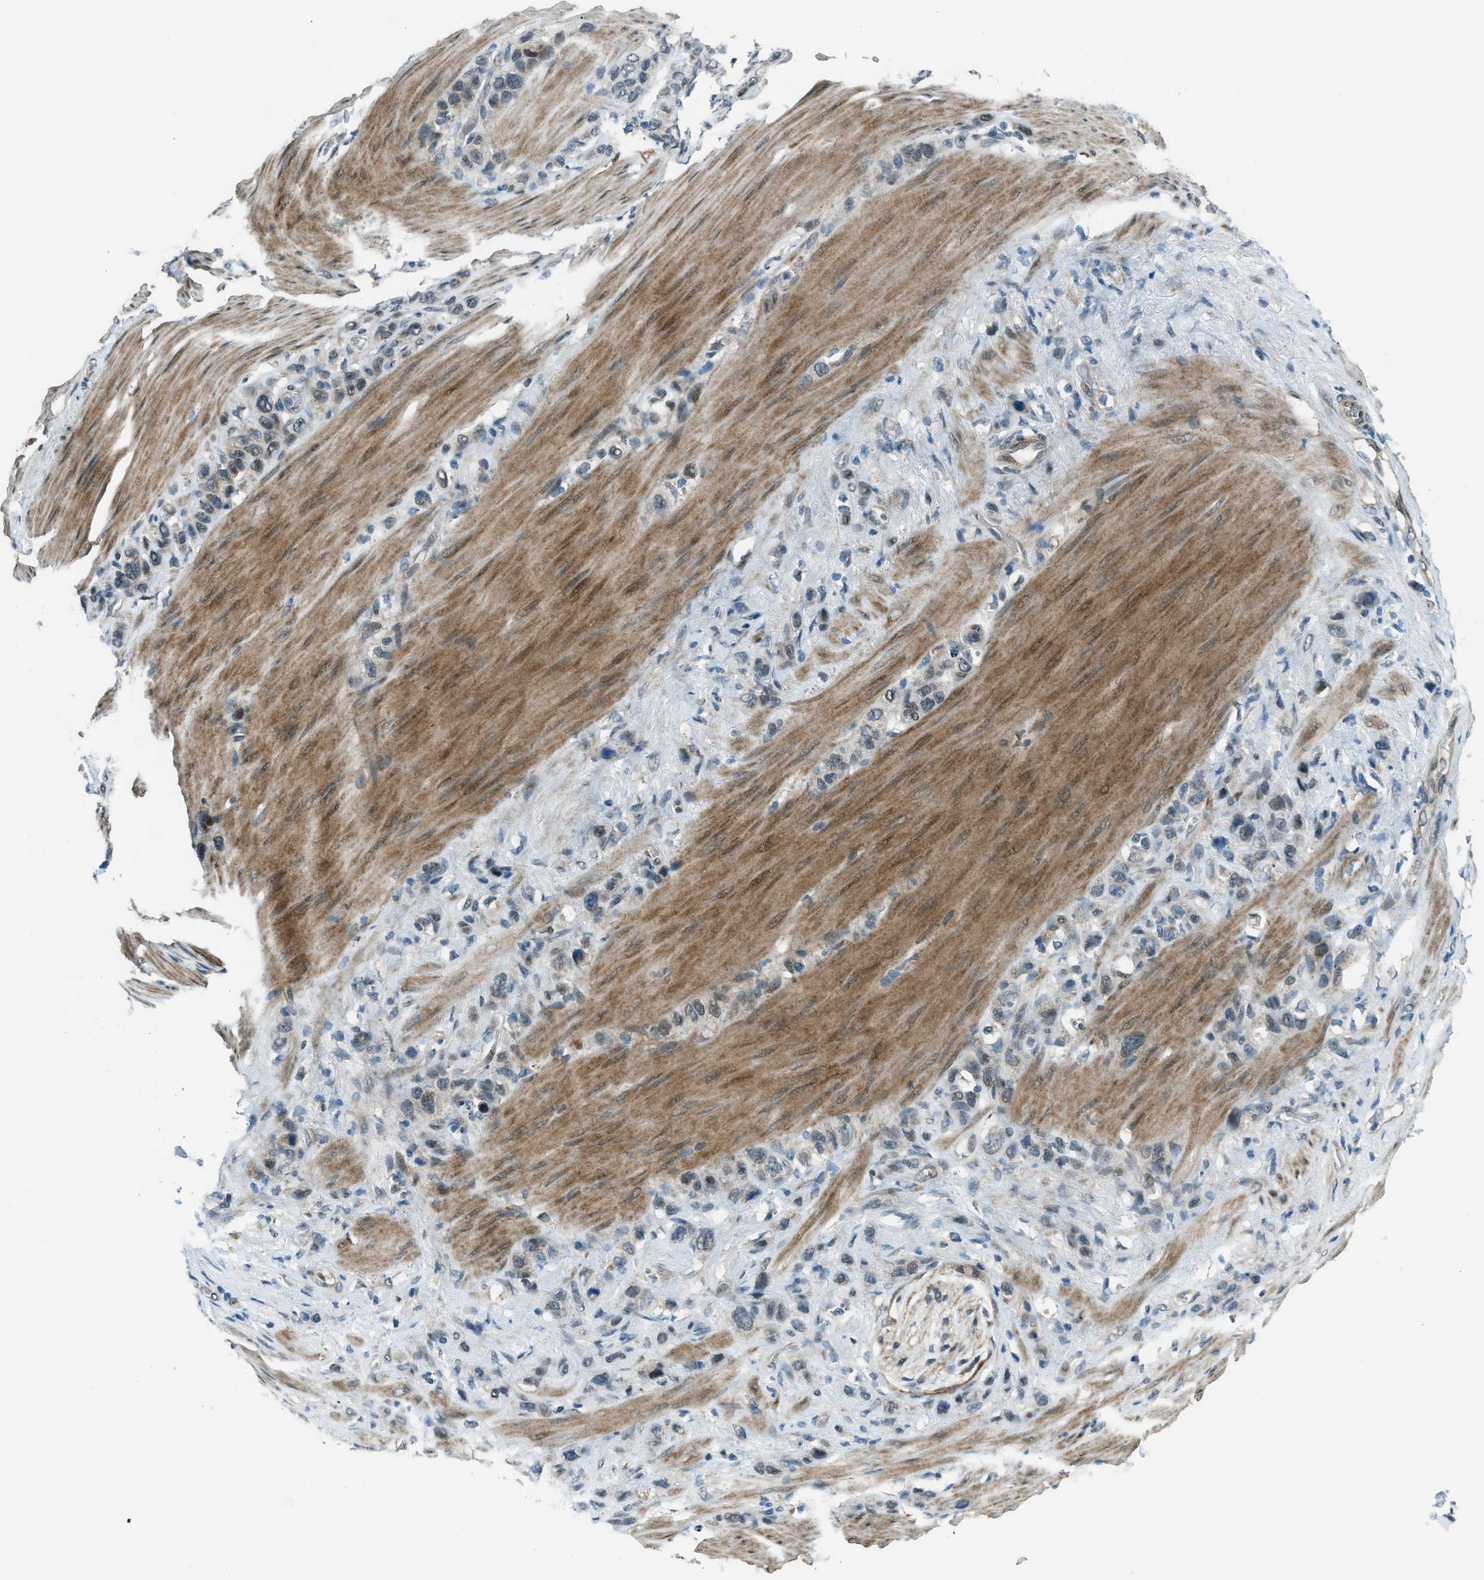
{"staining": {"intensity": "negative", "quantity": "none", "location": "none"}, "tissue": "stomach cancer", "cell_type": "Tumor cells", "image_type": "cancer", "snomed": [{"axis": "morphology", "description": "Adenocarcinoma, NOS"}, {"axis": "morphology", "description": "Adenocarcinoma, High grade"}, {"axis": "topography", "description": "Stomach, upper"}, {"axis": "topography", "description": "Stomach, lower"}], "caption": "This is a micrograph of immunohistochemistry staining of stomach cancer (adenocarcinoma (high-grade)), which shows no expression in tumor cells.", "gene": "NPEPL1", "patient": {"sex": "female", "age": 65}}